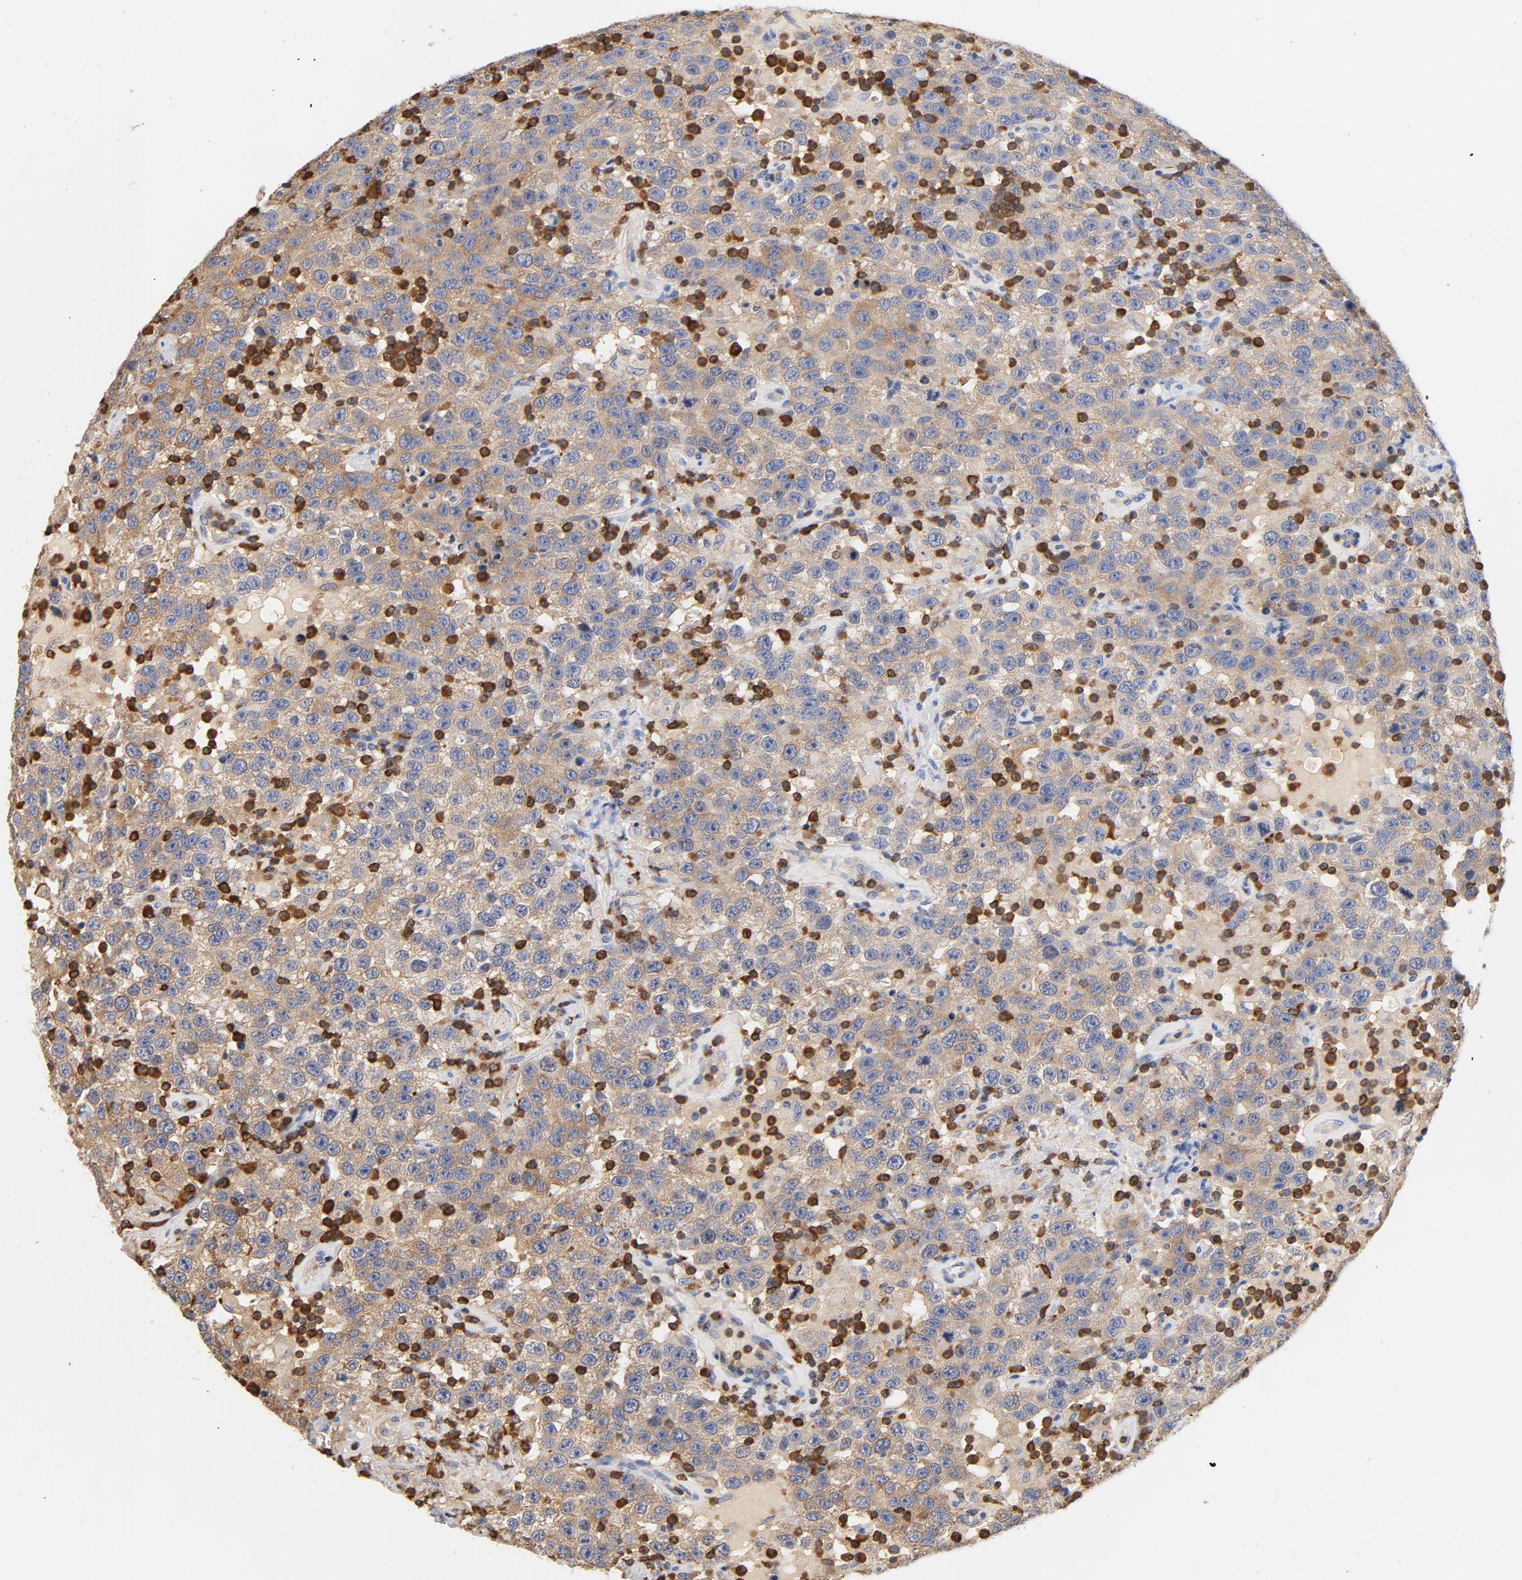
{"staining": {"intensity": "weak", "quantity": ">75%", "location": "cytoplasmic/membranous"}, "tissue": "testis cancer", "cell_type": "Tumor cells", "image_type": "cancer", "snomed": [{"axis": "morphology", "description": "Seminoma, NOS"}, {"axis": "topography", "description": "Testis"}], "caption": "Seminoma (testis) stained with a brown dye exhibits weak cytoplasmic/membranous positive staining in about >75% of tumor cells.", "gene": "EZR", "patient": {"sex": "male", "age": 41}}